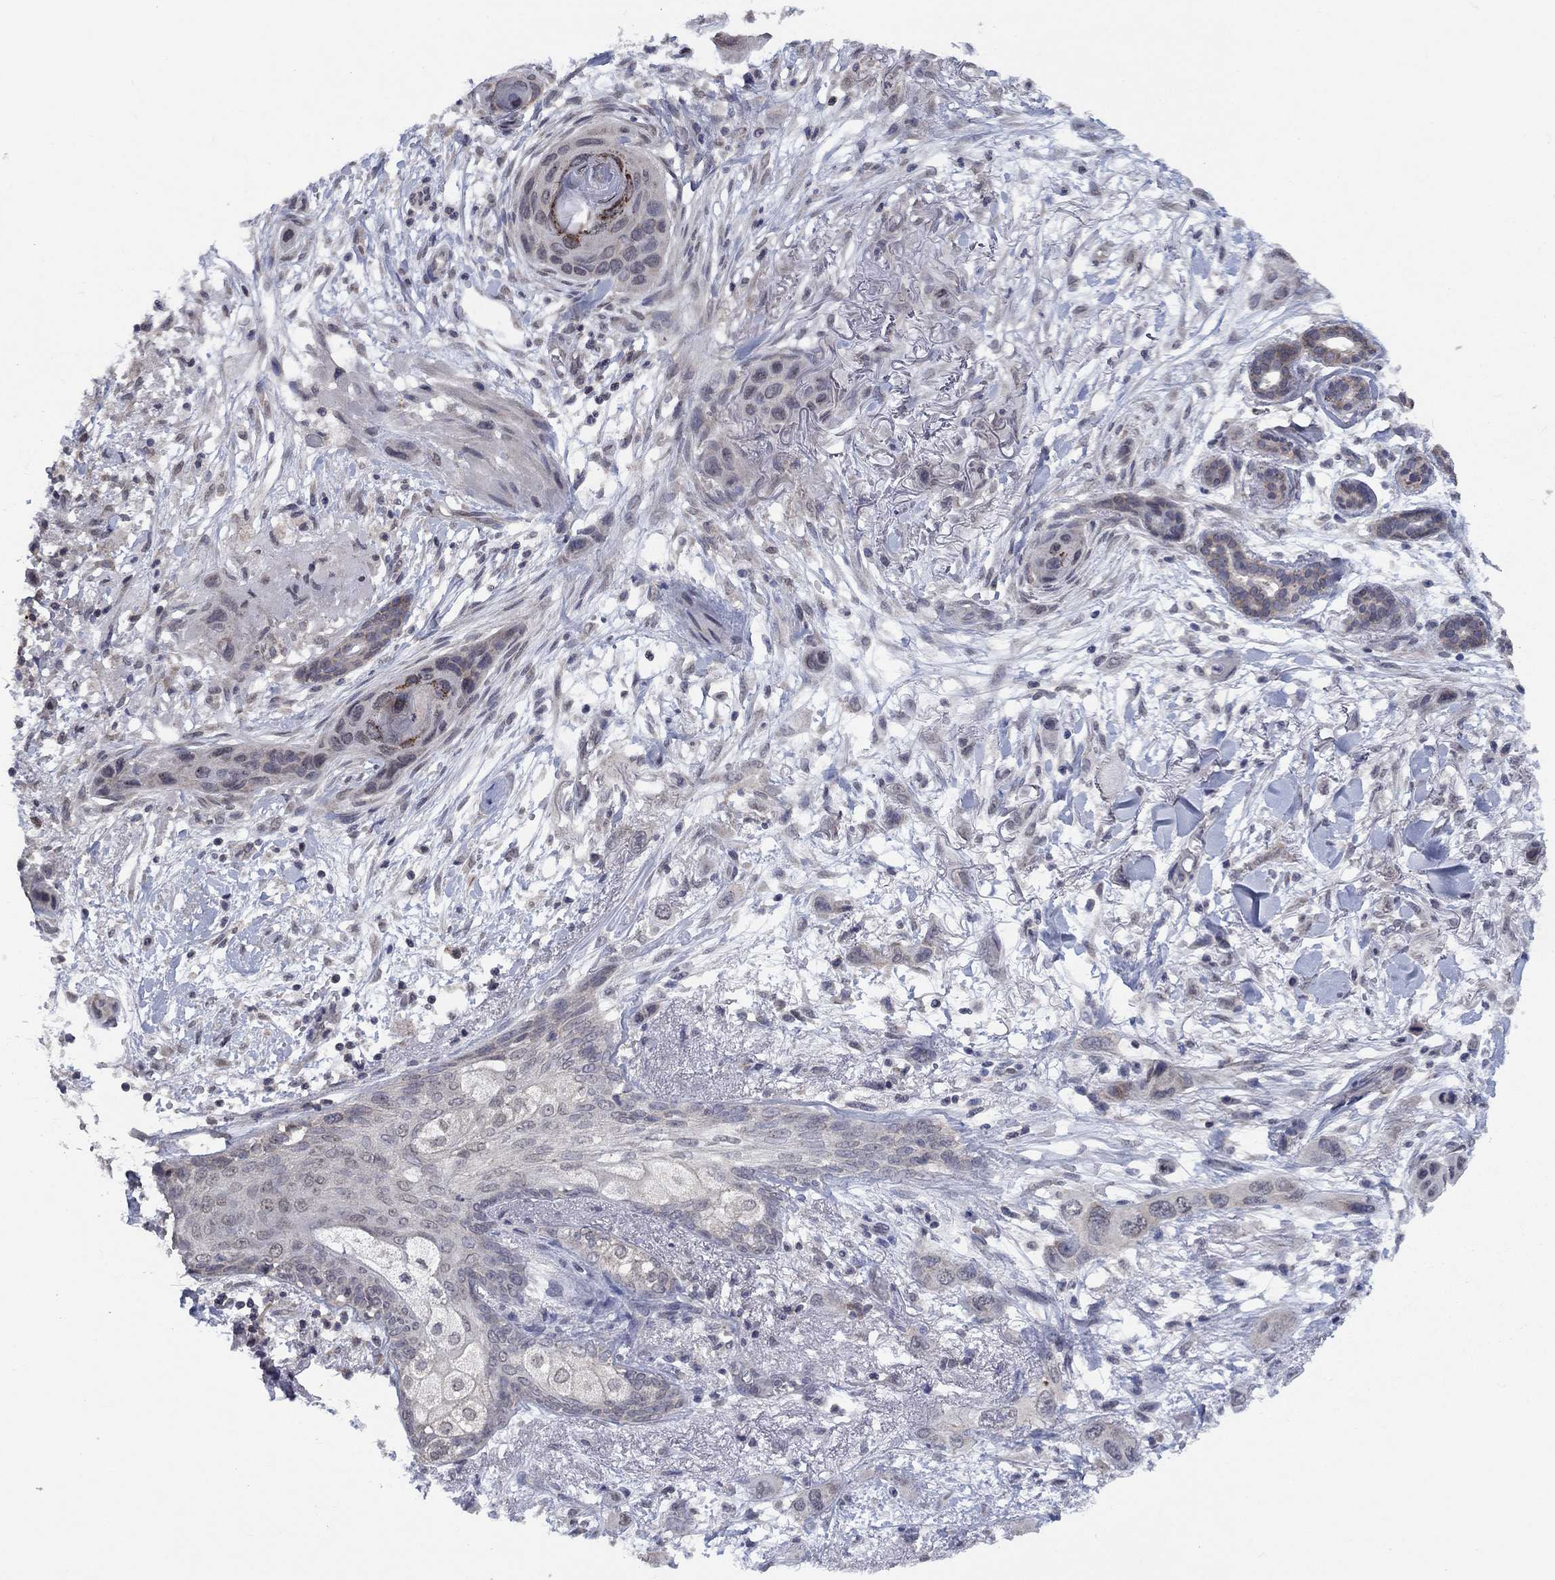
{"staining": {"intensity": "negative", "quantity": "none", "location": "none"}, "tissue": "skin cancer", "cell_type": "Tumor cells", "image_type": "cancer", "snomed": [{"axis": "morphology", "description": "Squamous cell carcinoma, NOS"}, {"axis": "topography", "description": "Skin"}], "caption": "Tumor cells show no significant protein staining in skin cancer. The staining is performed using DAB (3,3'-diaminobenzidine) brown chromogen with nuclei counter-stained in using hematoxylin.", "gene": "SPATA33", "patient": {"sex": "male", "age": 79}}